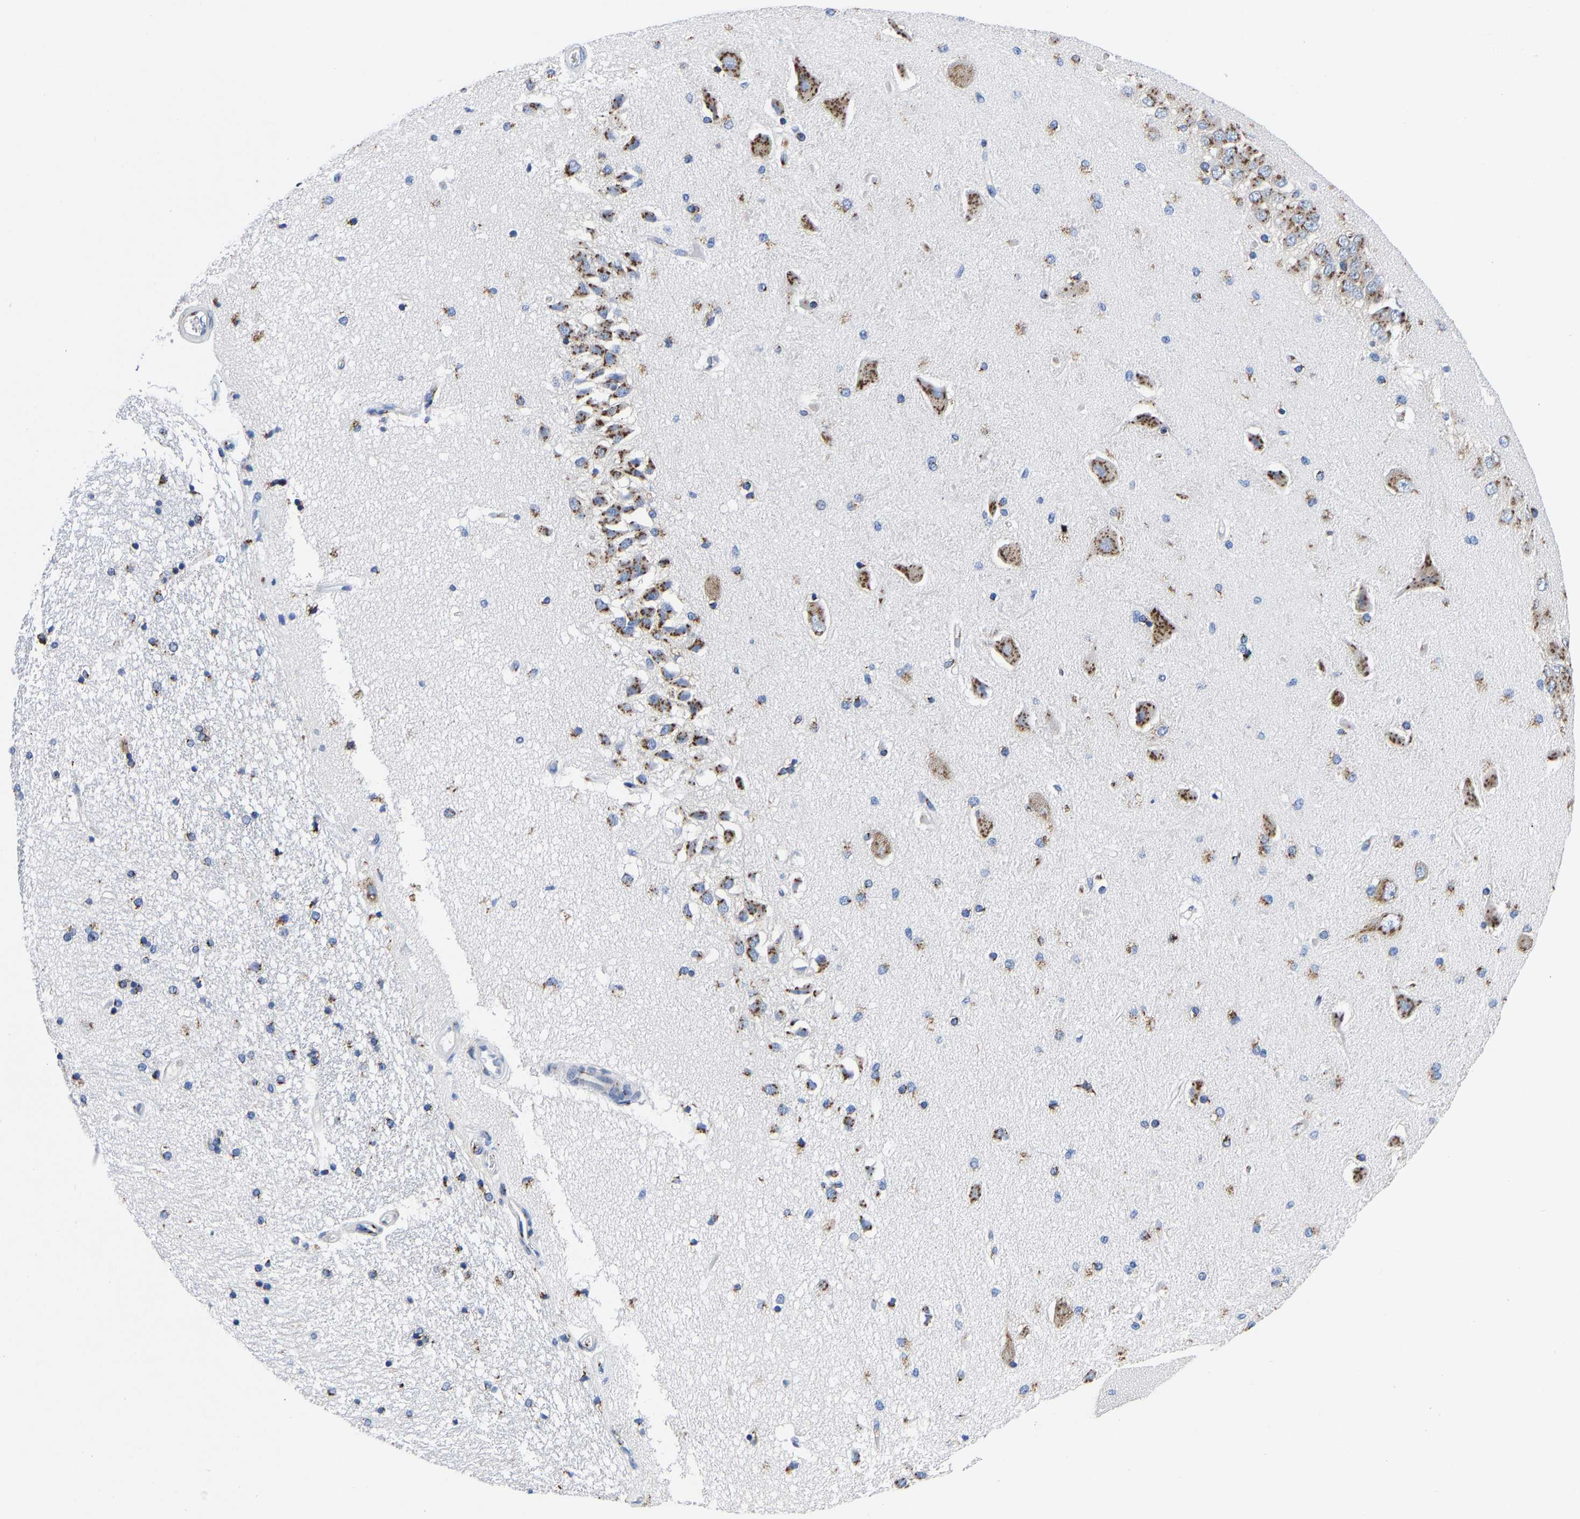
{"staining": {"intensity": "strong", "quantity": ">75%", "location": "cytoplasmic/membranous"}, "tissue": "hippocampus", "cell_type": "Glial cells", "image_type": "normal", "snomed": [{"axis": "morphology", "description": "Normal tissue, NOS"}, {"axis": "topography", "description": "Hippocampus"}], "caption": "Hippocampus stained for a protein exhibits strong cytoplasmic/membranous positivity in glial cells.", "gene": "TMEM87A", "patient": {"sex": "female", "age": 54}}